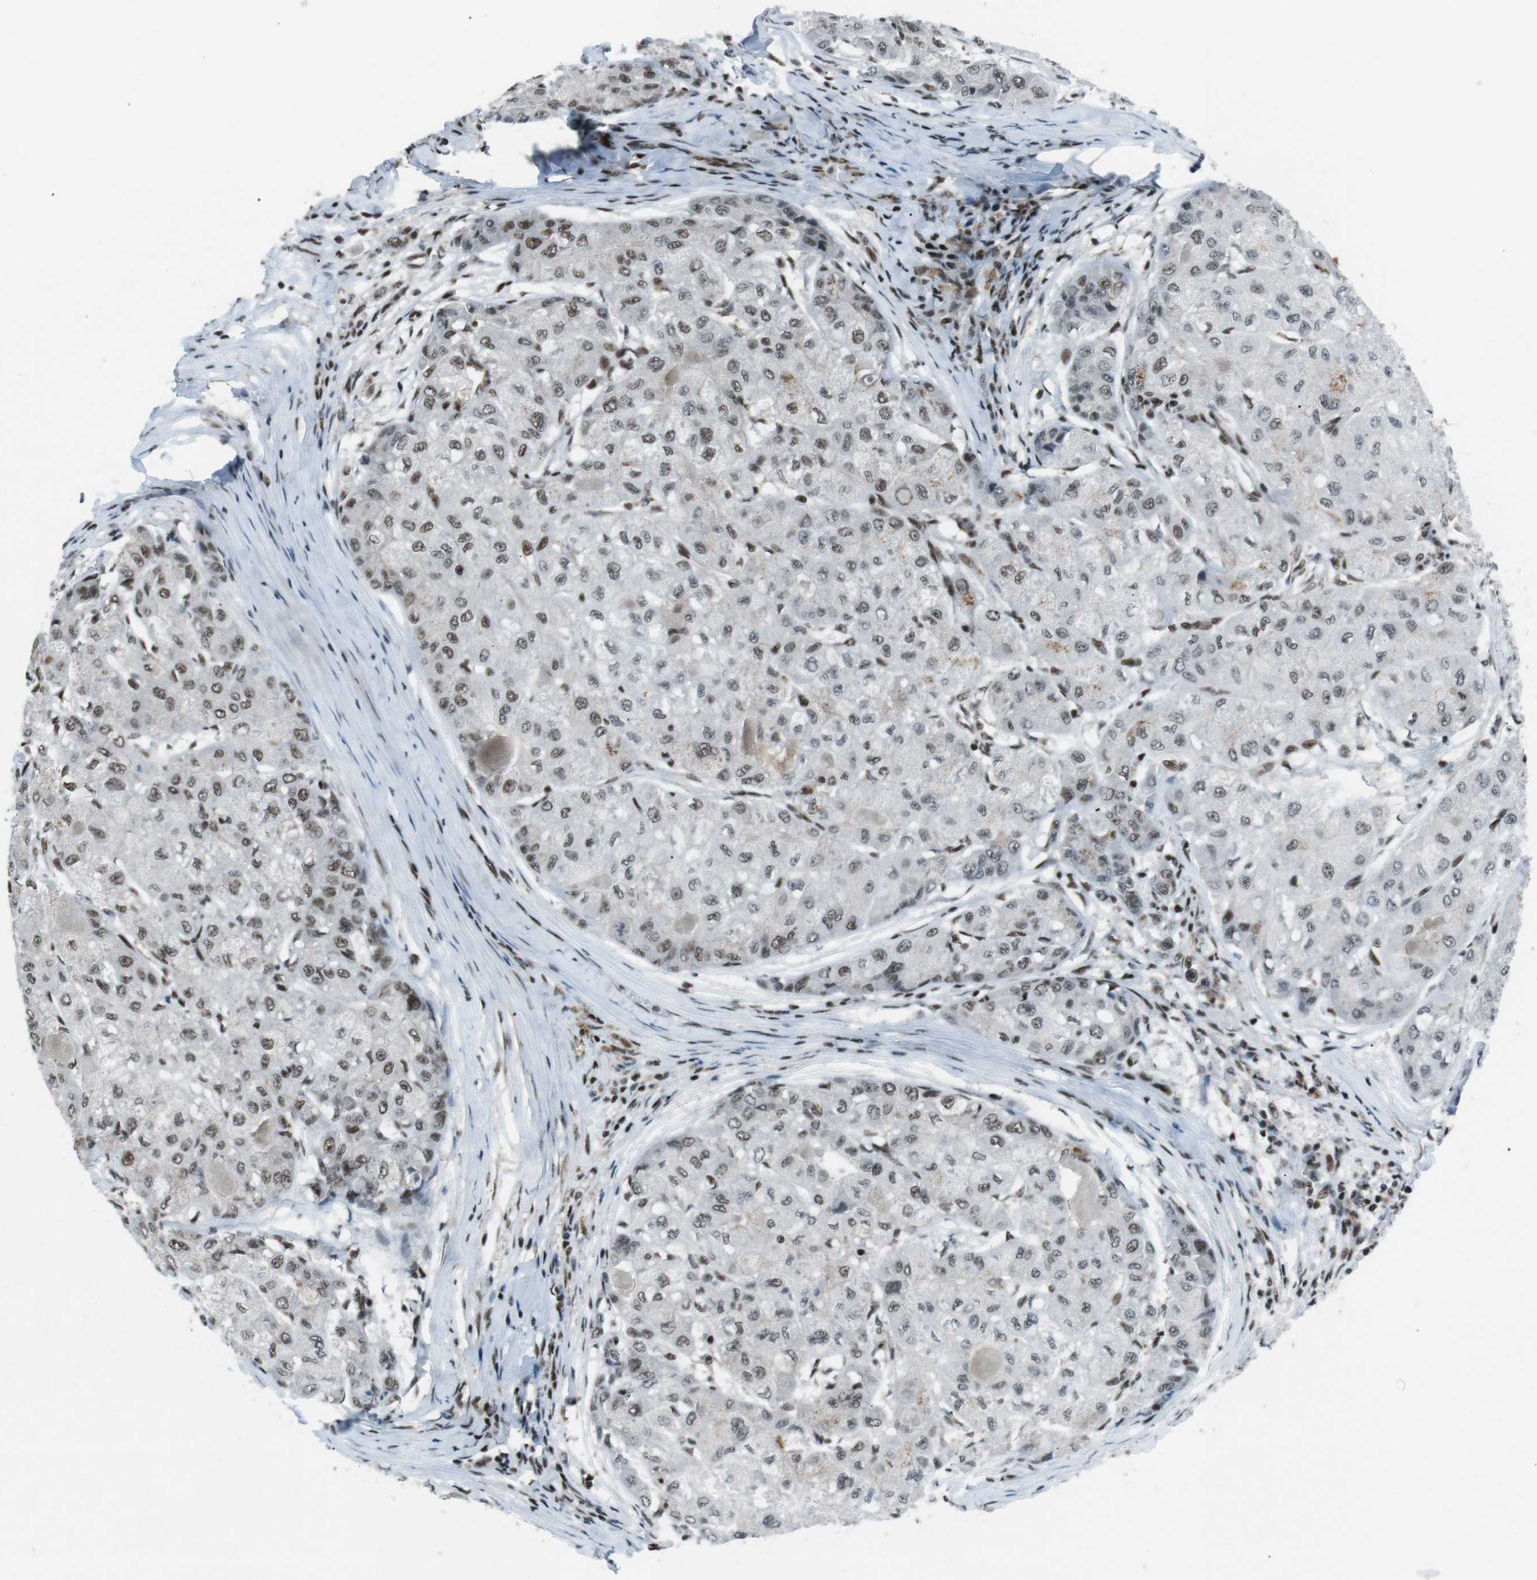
{"staining": {"intensity": "strong", "quantity": "25%-75%", "location": "nuclear"}, "tissue": "liver cancer", "cell_type": "Tumor cells", "image_type": "cancer", "snomed": [{"axis": "morphology", "description": "Carcinoma, Hepatocellular, NOS"}, {"axis": "topography", "description": "Liver"}], "caption": "Strong nuclear protein positivity is appreciated in approximately 25%-75% of tumor cells in hepatocellular carcinoma (liver). Using DAB (brown) and hematoxylin (blue) stains, captured at high magnification using brightfield microscopy.", "gene": "TAF1", "patient": {"sex": "male", "age": 80}}